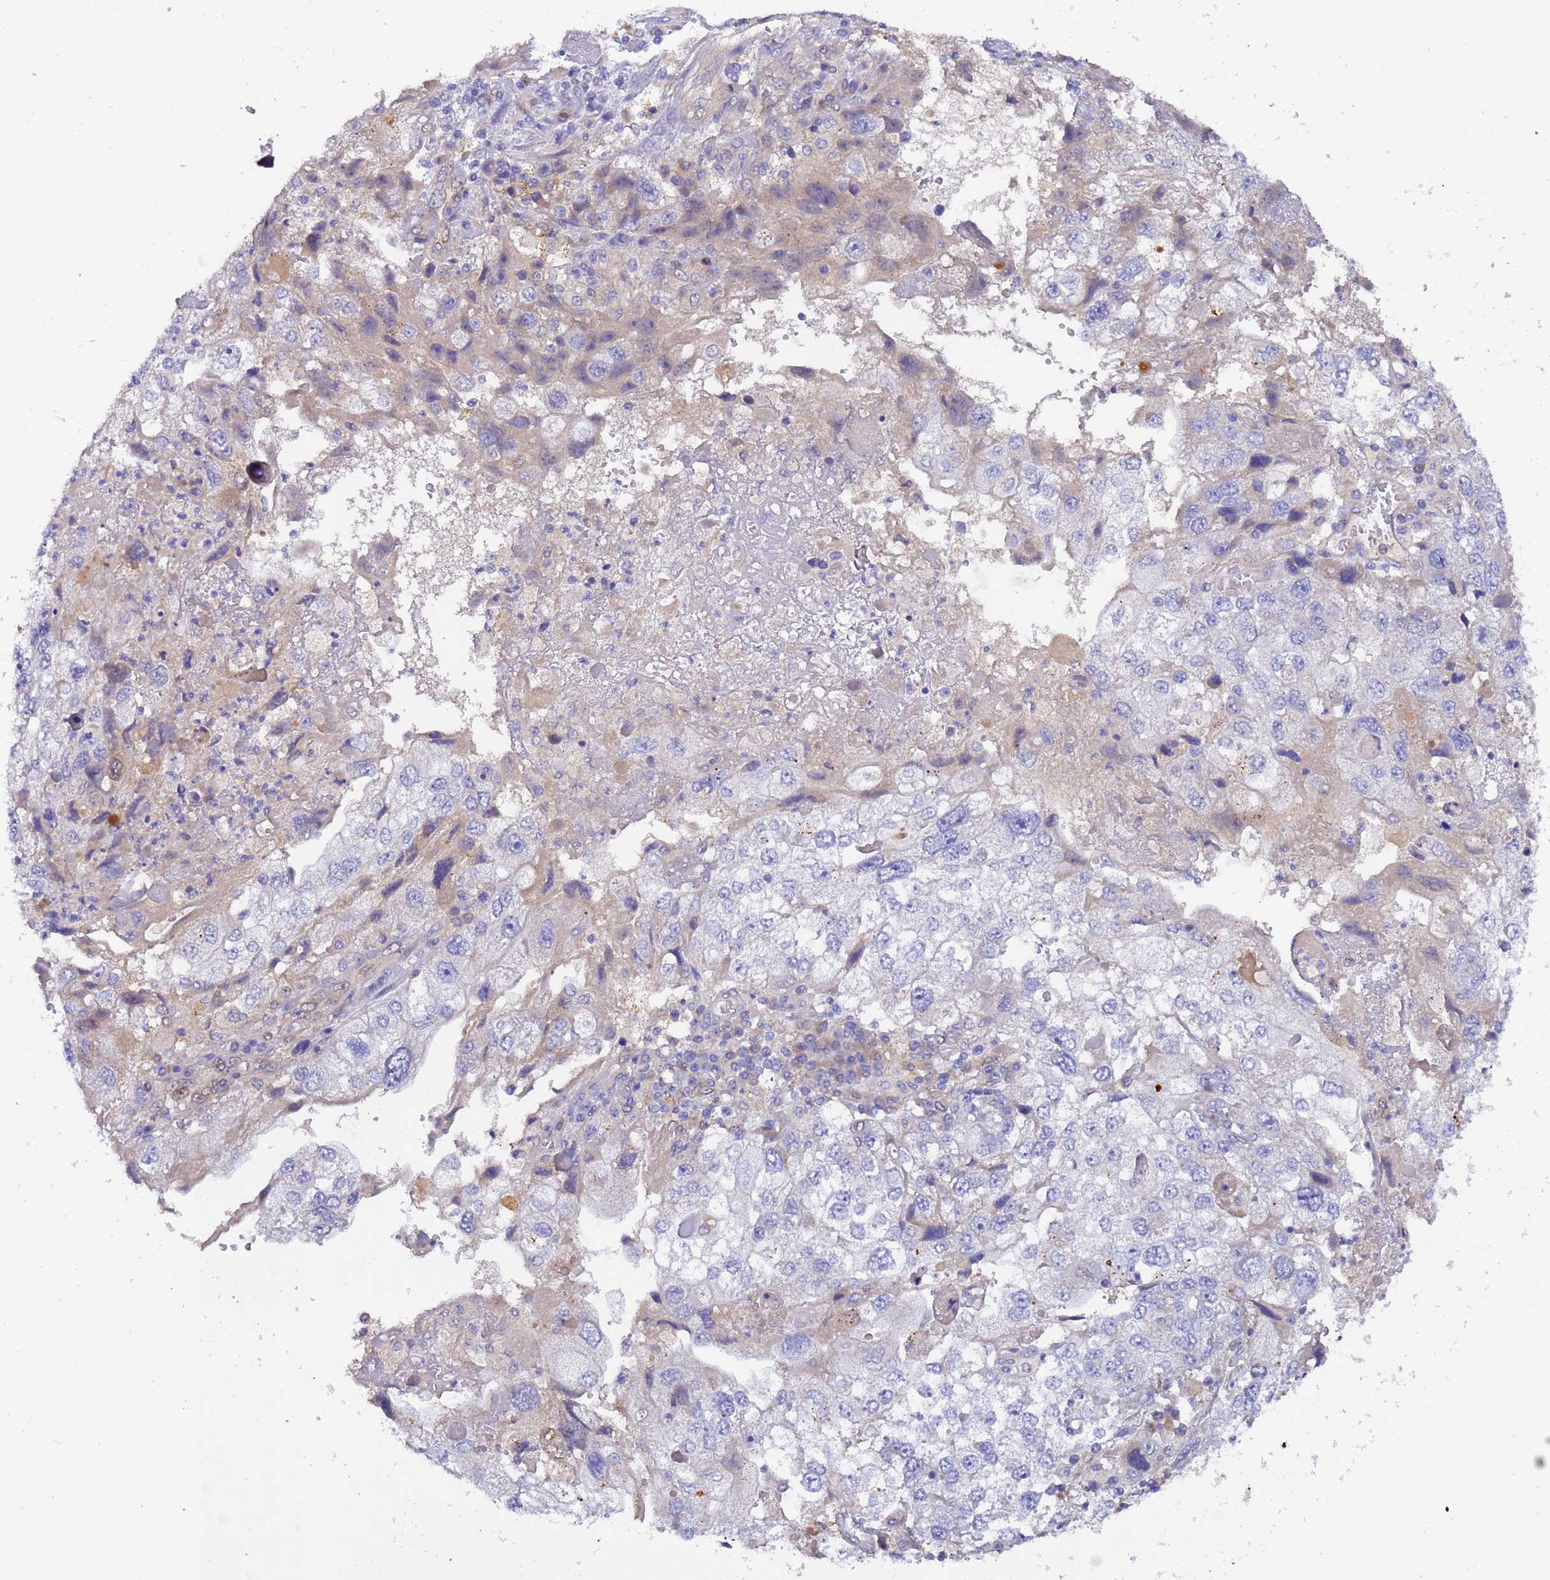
{"staining": {"intensity": "negative", "quantity": "none", "location": "none"}, "tissue": "endometrial cancer", "cell_type": "Tumor cells", "image_type": "cancer", "snomed": [{"axis": "morphology", "description": "Adenocarcinoma, NOS"}, {"axis": "topography", "description": "Endometrium"}], "caption": "IHC image of neoplastic tissue: human endometrial cancer (adenocarcinoma) stained with DAB (3,3'-diaminobenzidine) demonstrates no significant protein staining in tumor cells.", "gene": "FOXRED1", "patient": {"sex": "female", "age": 49}}